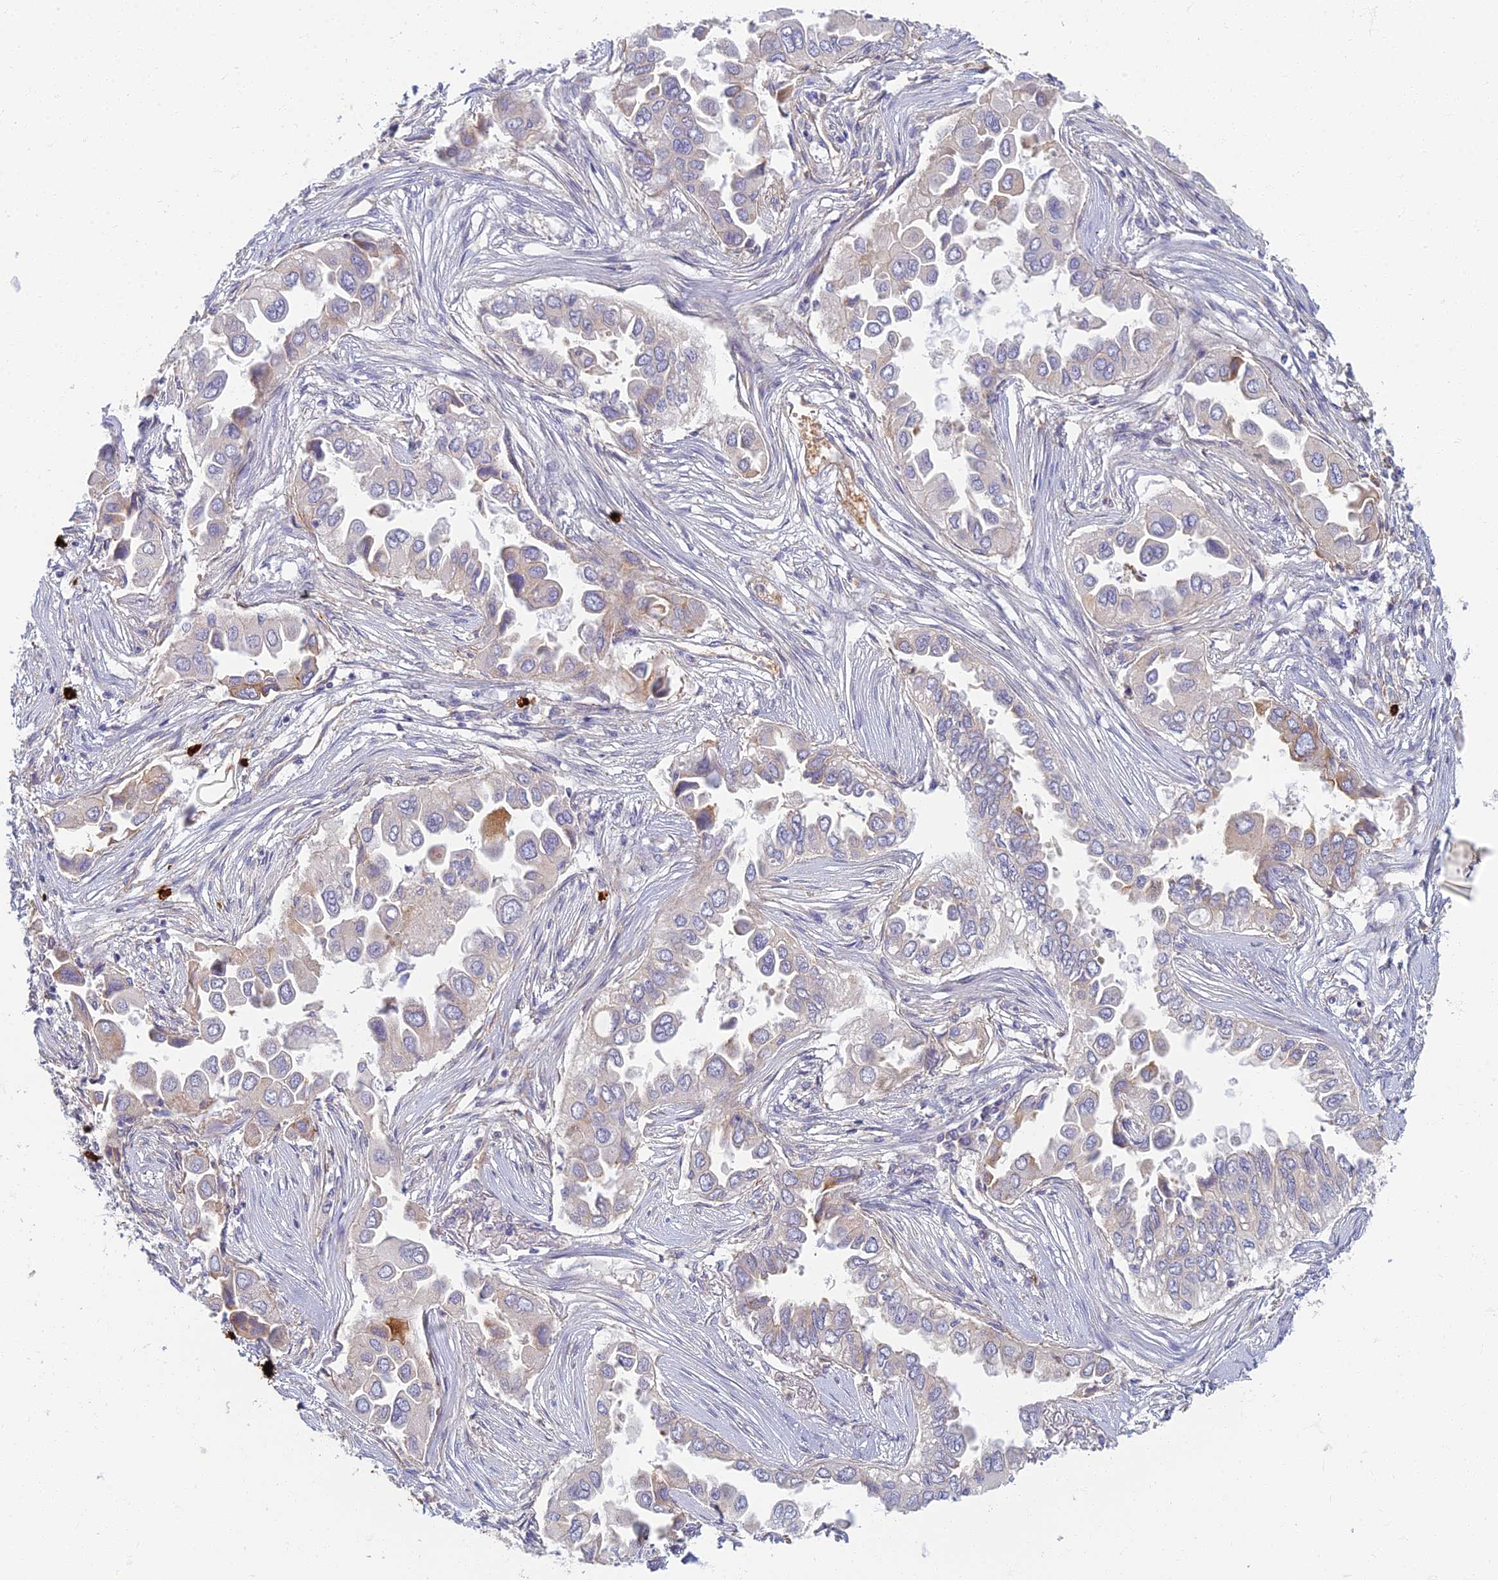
{"staining": {"intensity": "negative", "quantity": "none", "location": "none"}, "tissue": "lung cancer", "cell_type": "Tumor cells", "image_type": "cancer", "snomed": [{"axis": "morphology", "description": "Adenocarcinoma, NOS"}, {"axis": "topography", "description": "Lung"}], "caption": "Photomicrograph shows no significant protein positivity in tumor cells of lung cancer (adenocarcinoma).", "gene": "PROX2", "patient": {"sex": "female", "age": 76}}